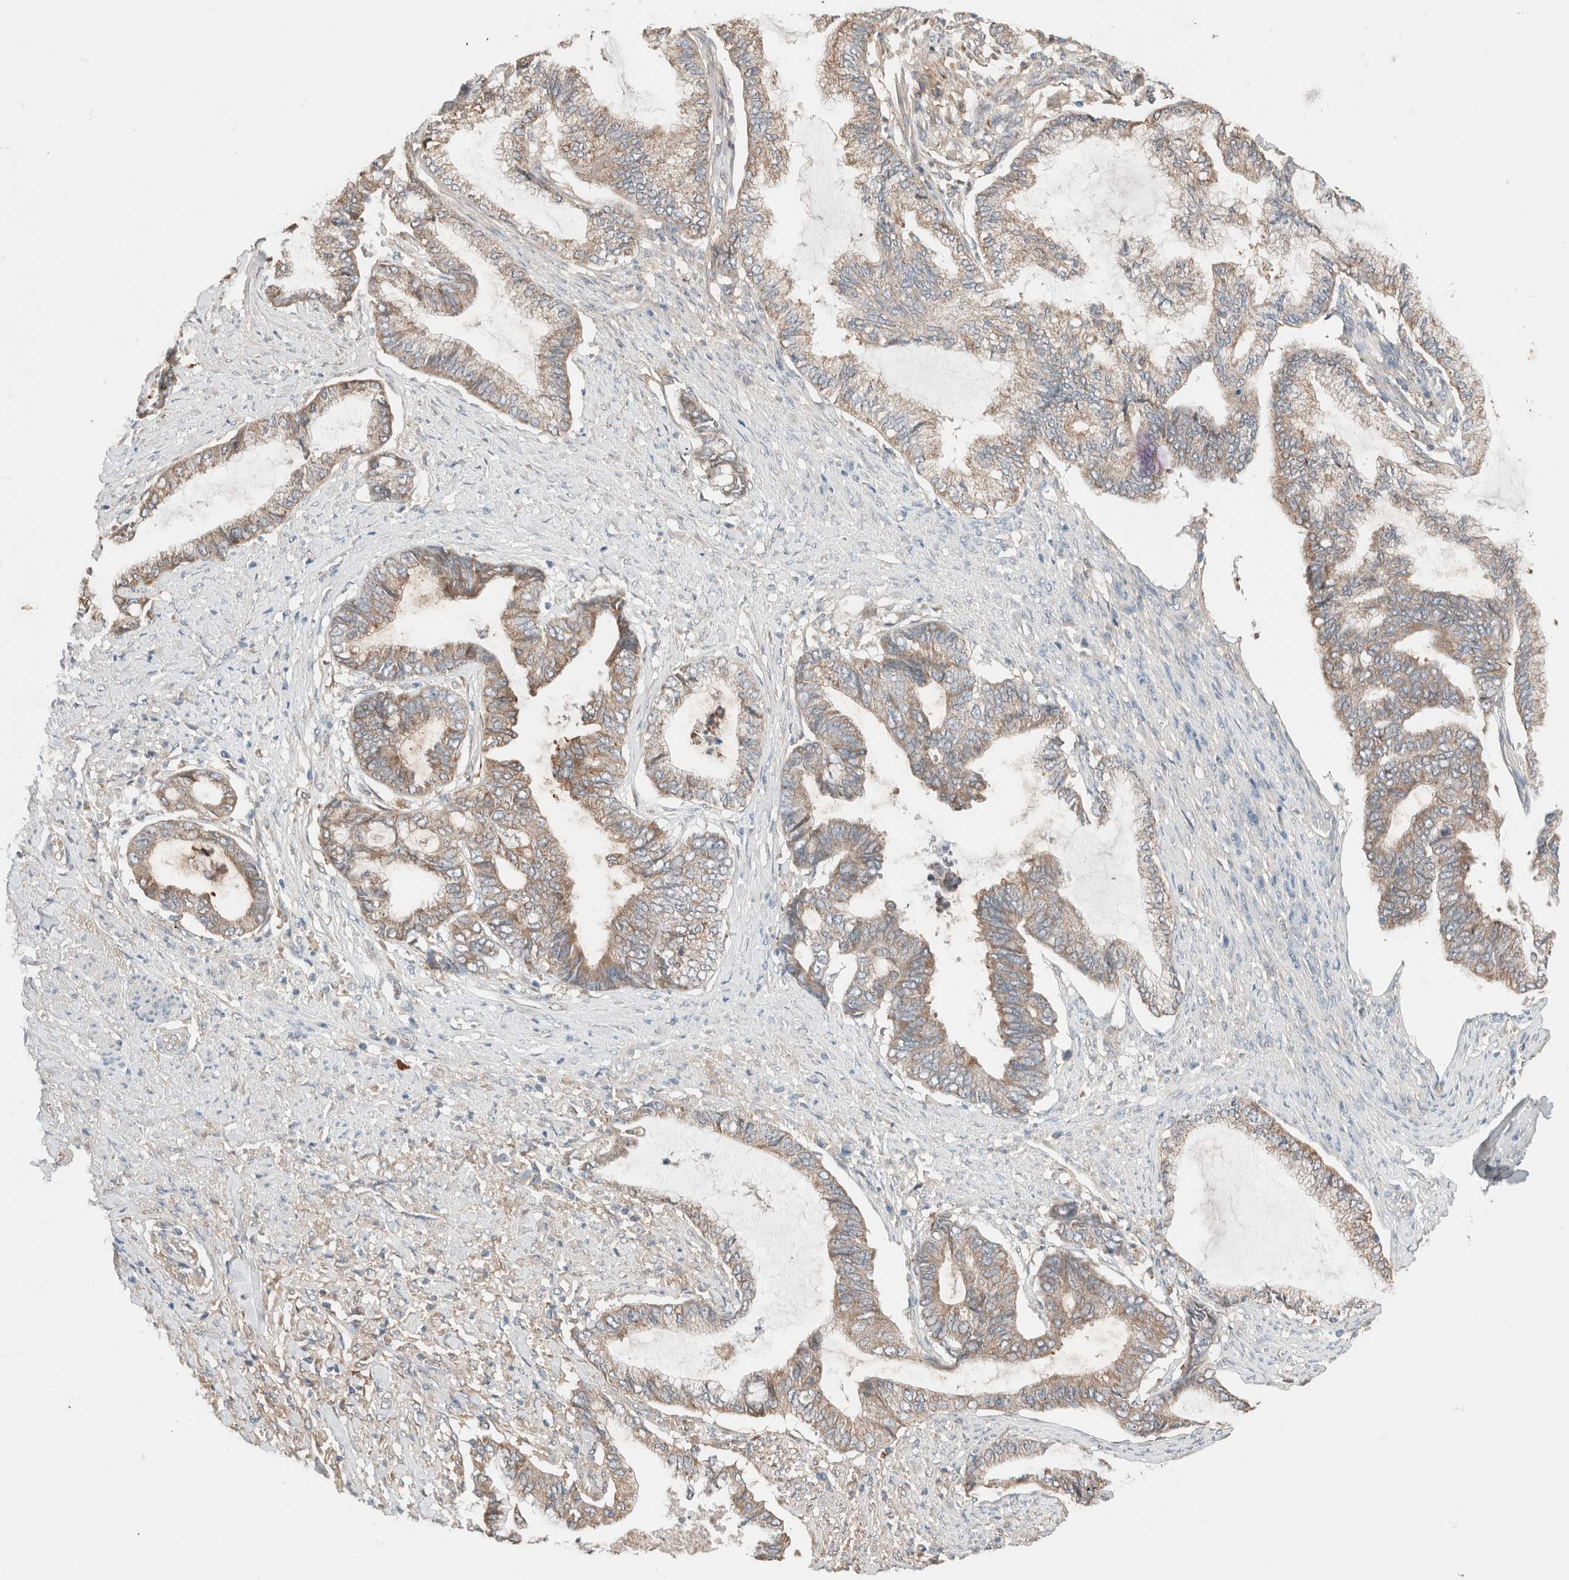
{"staining": {"intensity": "weak", "quantity": ">75%", "location": "cytoplasmic/membranous"}, "tissue": "endometrial cancer", "cell_type": "Tumor cells", "image_type": "cancer", "snomed": [{"axis": "morphology", "description": "Adenocarcinoma, NOS"}, {"axis": "topography", "description": "Endometrium"}], "caption": "A brown stain labels weak cytoplasmic/membranous positivity of a protein in human endometrial cancer (adenocarcinoma) tumor cells.", "gene": "PCM1", "patient": {"sex": "female", "age": 86}}